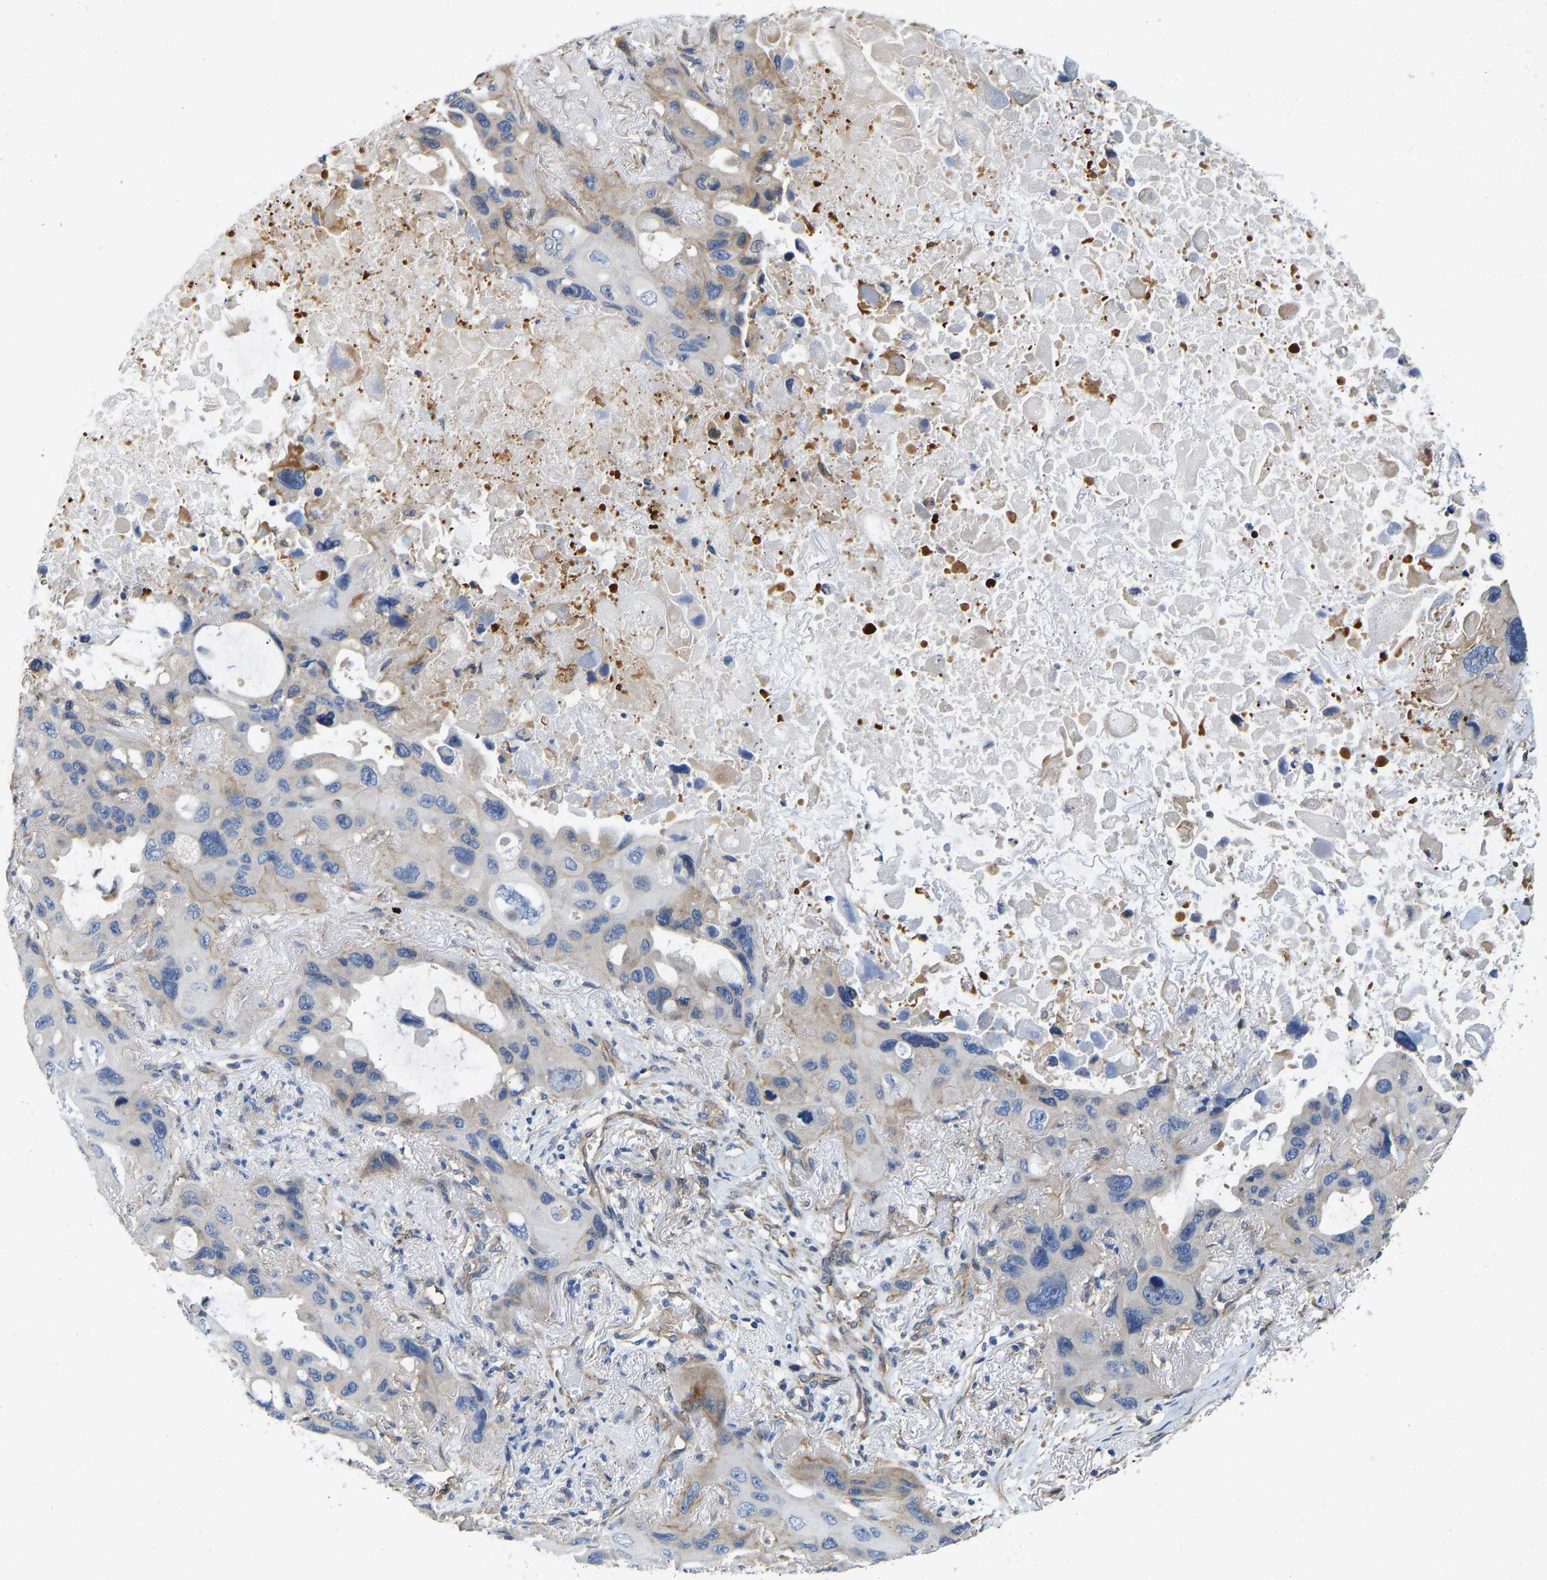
{"staining": {"intensity": "negative", "quantity": "none", "location": "none"}, "tissue": "lung cancer", "cell_type": "Tumor cells", "image_type": "cancer", "snomed": [{"axis": "morphology", "description": "Squamous cell carcinoma, NOS"}, {"axis": "topography", "description": "Lung"}], "caption": "A high-resolution histopathology image shows immunohistochemistry (IHC) staining of lung cancer, which demonstrates no significant positivity in tumor cells.", "gene": "ELMO2", "patient": {"sex": "female", "age": 73}}